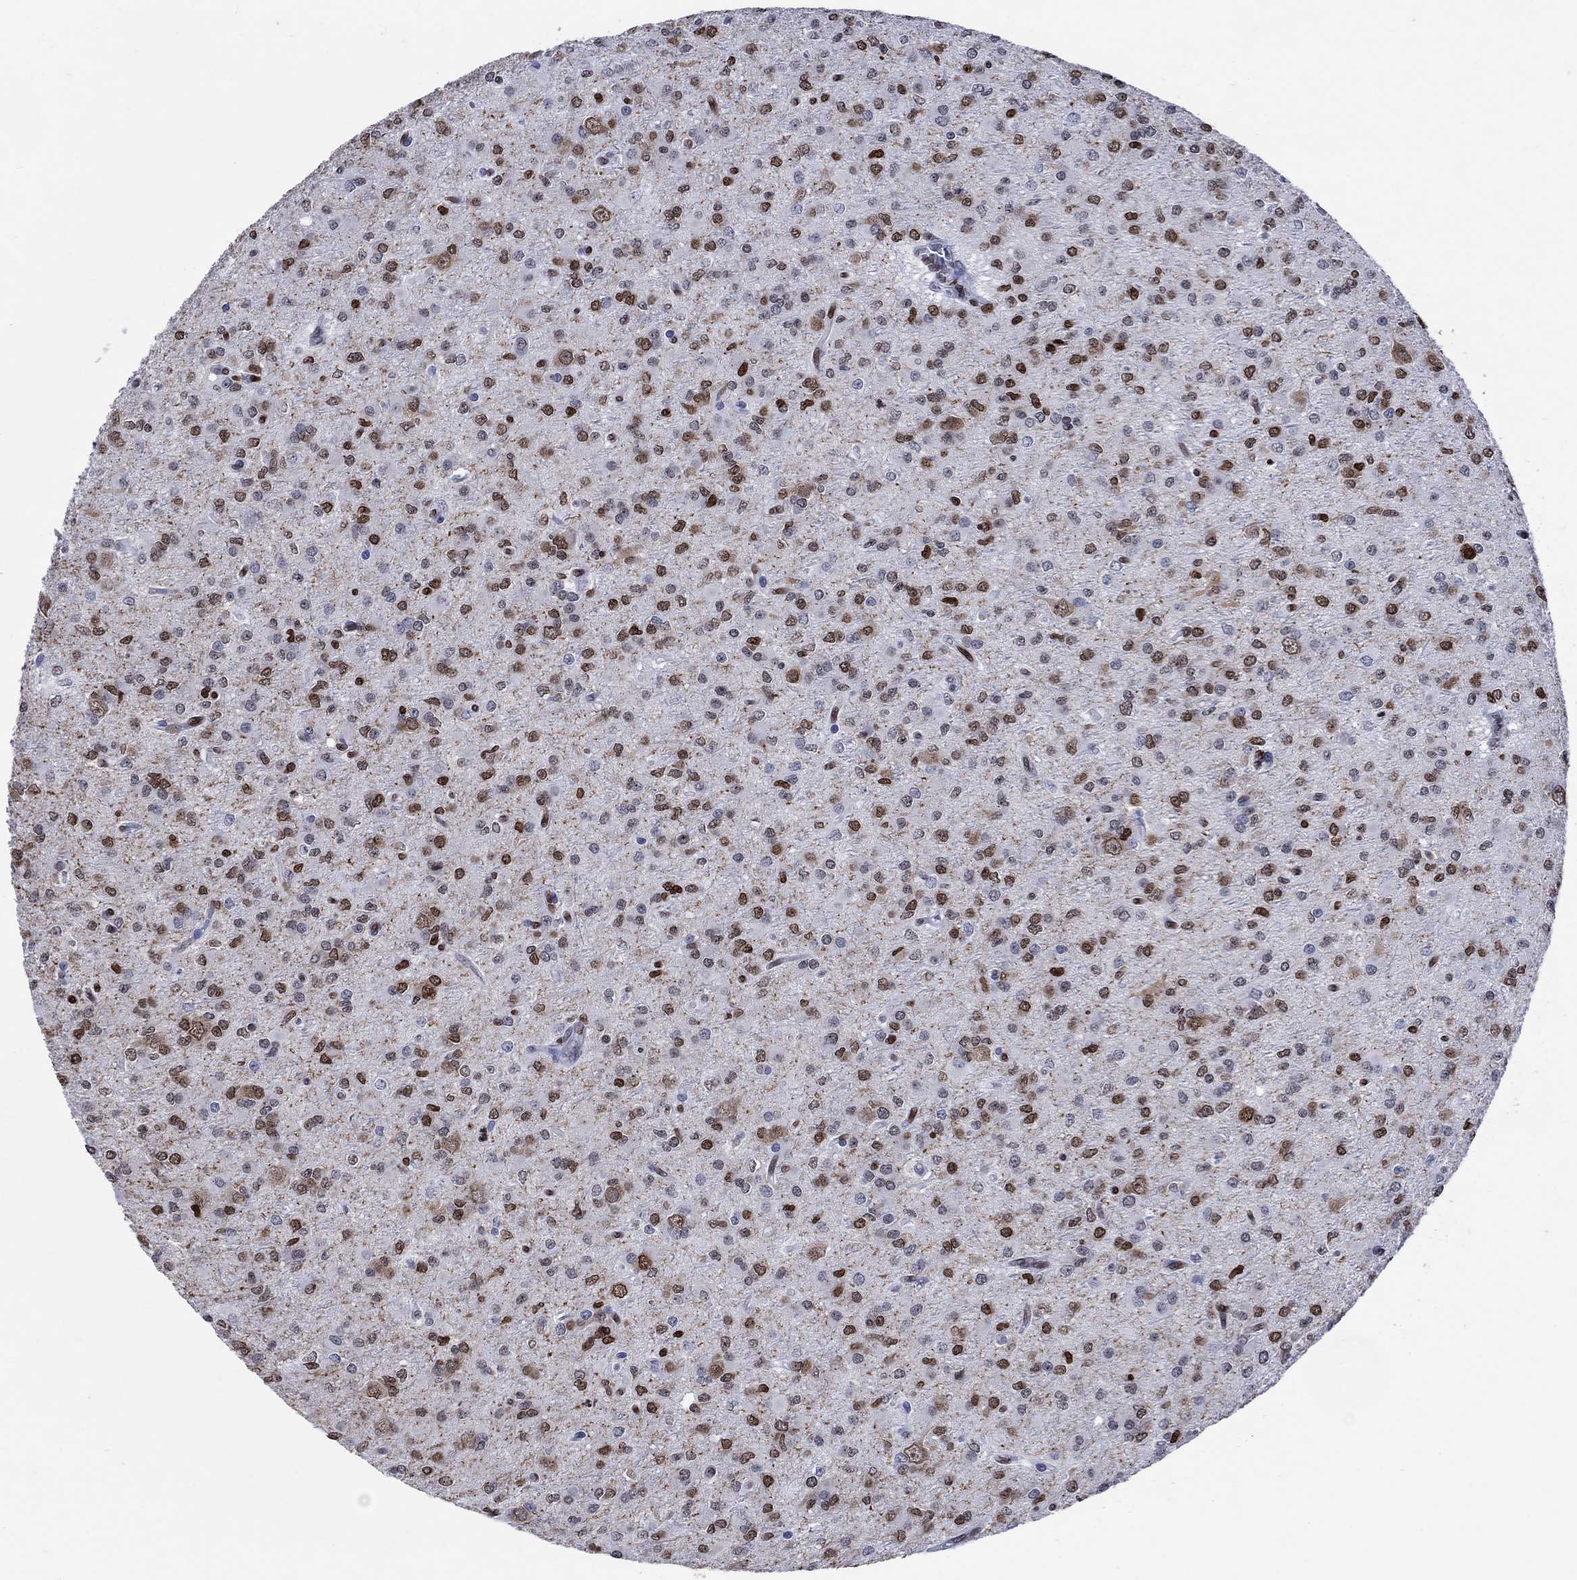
{"staining": {"intensity": "moderate", "quantity": "25%-75%", "location": "nuclear"}, "tissue": "glioma", "cell_type": "Tumor cells", "image_type": "cancer", "snomed": [{"axis": "morphology", "description": "Glioma, malignant, Low grade"}, {"axis": "topography", "description": "Brain"}], "caption": "Human malignant low-grade glioma stained for a protein (brown) demonstrates moderate nuclear positive staining in approximately 25%-75% of tumor cells.", "gene": "HMGA1", "patient": {"sex": "male", "age": 27}}